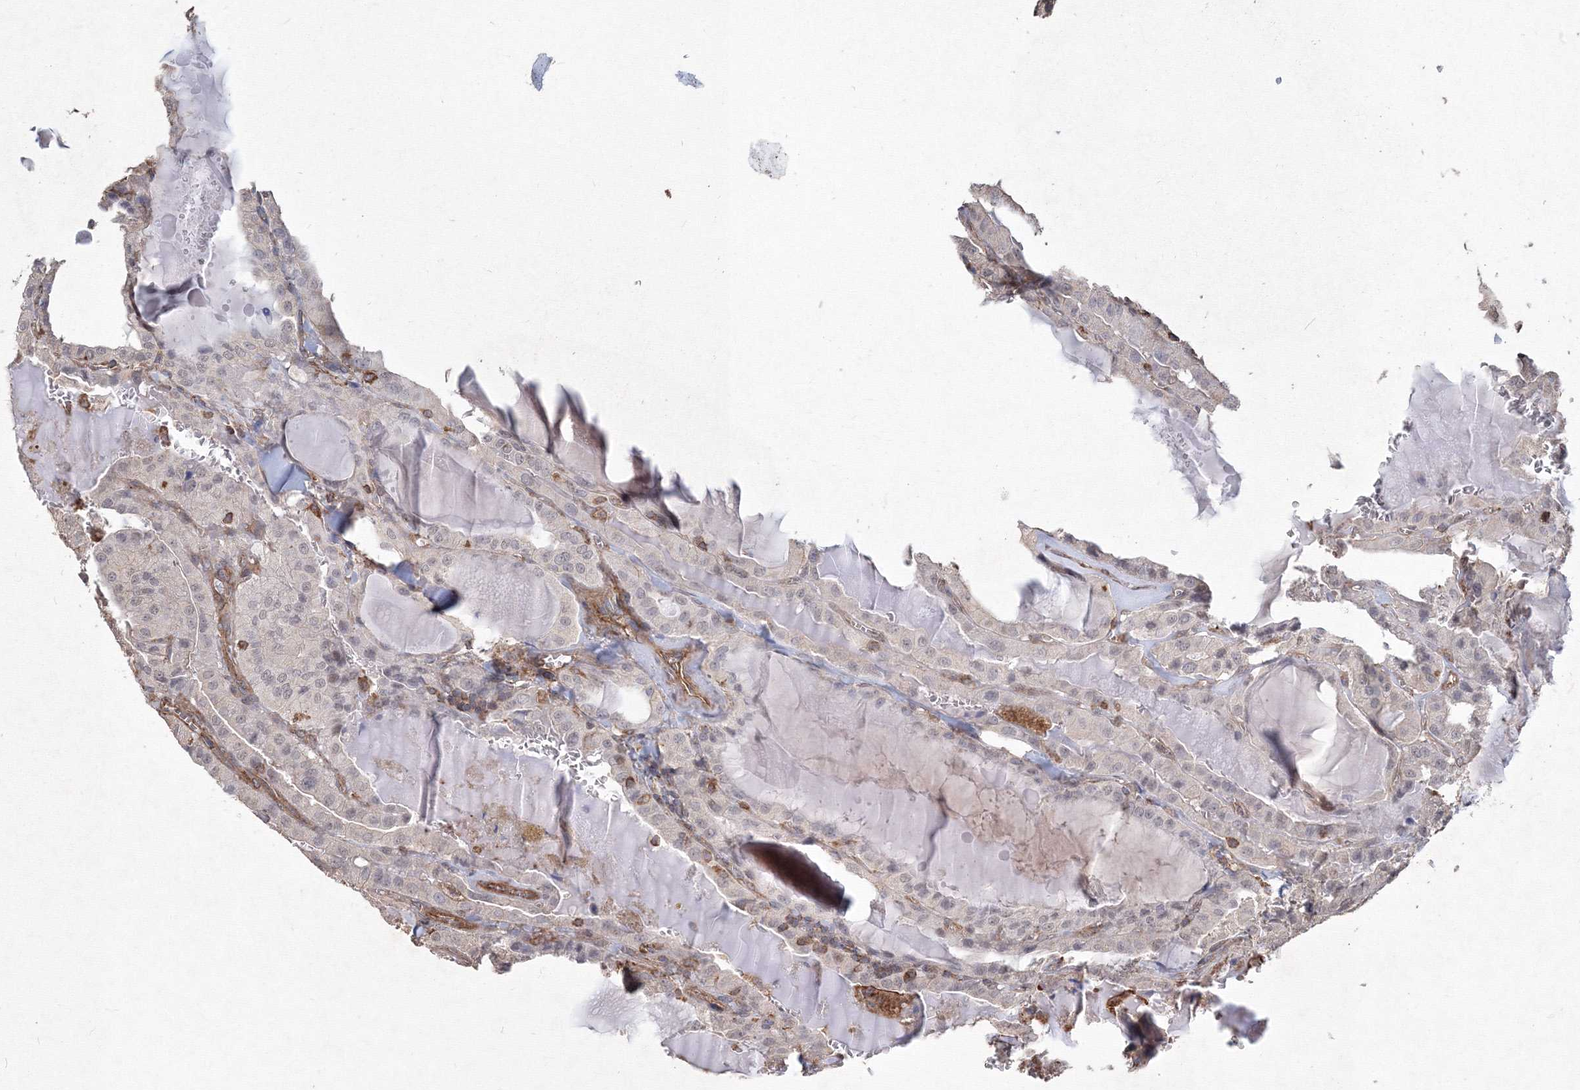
{"staining": {"intensity": "negative", "quantity": "none", "location": "none"}, "tissue": "thyroid cancer", "cell_type": "Tumor cells", "image_type": "cancer", "snomed": [{"axis": "morphology", "description": "Papillary adenocarcinoma, NOS"}, {"axis": "topography", "description": "Thyroid gland"}], "caption": "DAB (3,3'-diaminobenzidine) immunohistochemical staining of thyroid cancer reveals no significant staining in tumor cells.", "gene": "TMEM139", "patient": {"sex": "male", "age": 52}}